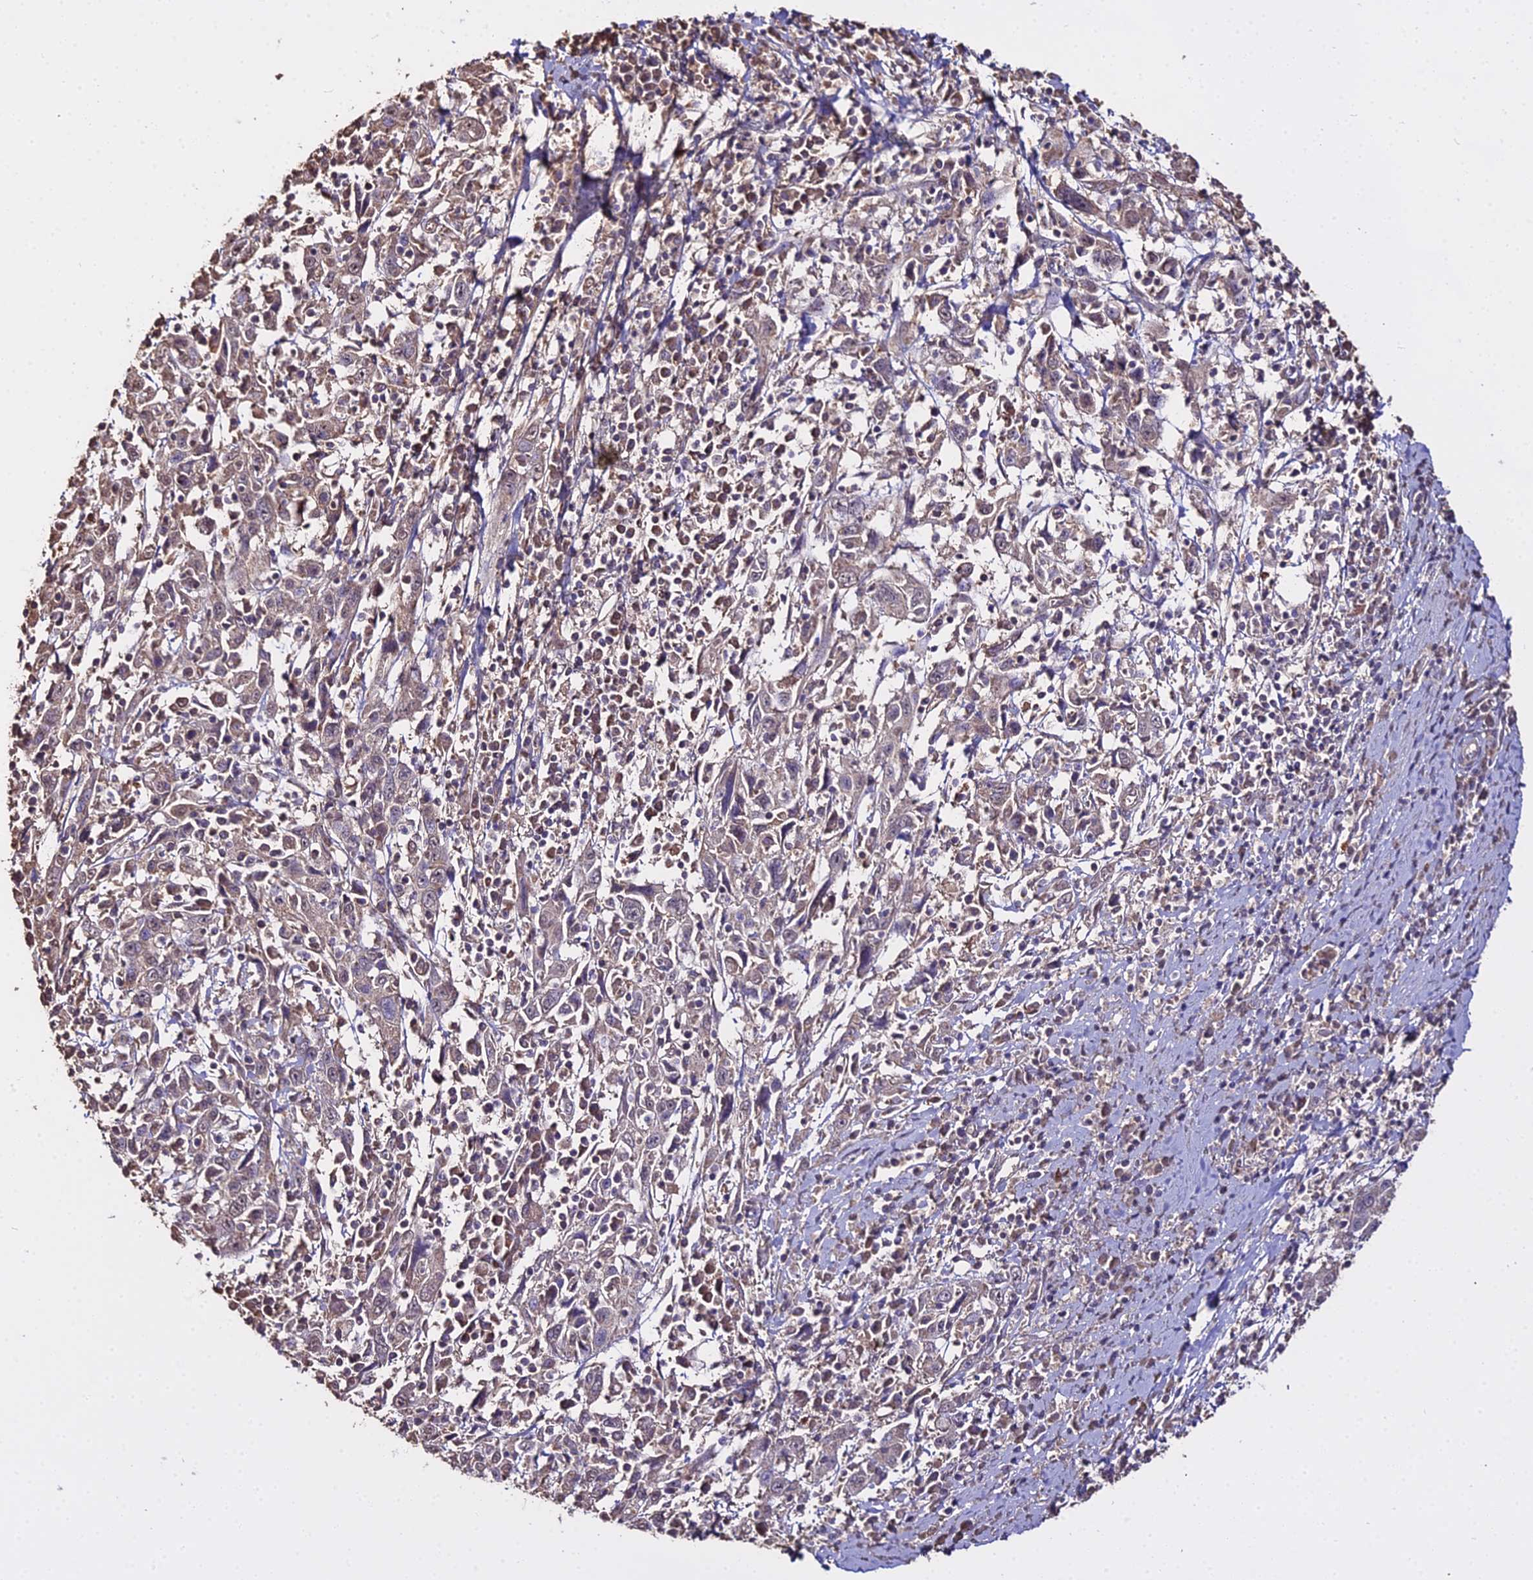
{"staining": {"intensity": "weak", "quantity": "<25%", "location": "cytoplasmic/membranous"}, "tissue": "cervical cancer", "cell_type": "Tumor cells", "image_type": "cancer", "snomed": [{"axis": "morphology", "description": "Squamous cell carcinoma, NOS"}, {"axis": "topography", "description": "Cervix"}], "caption": "An immunohistochemistry micrograph of cervical cancer is shown. There is no staining in tumor cells of cervical cancer.", "gene": "METTL13", "patient": {"sex": "female", "age": 46}}